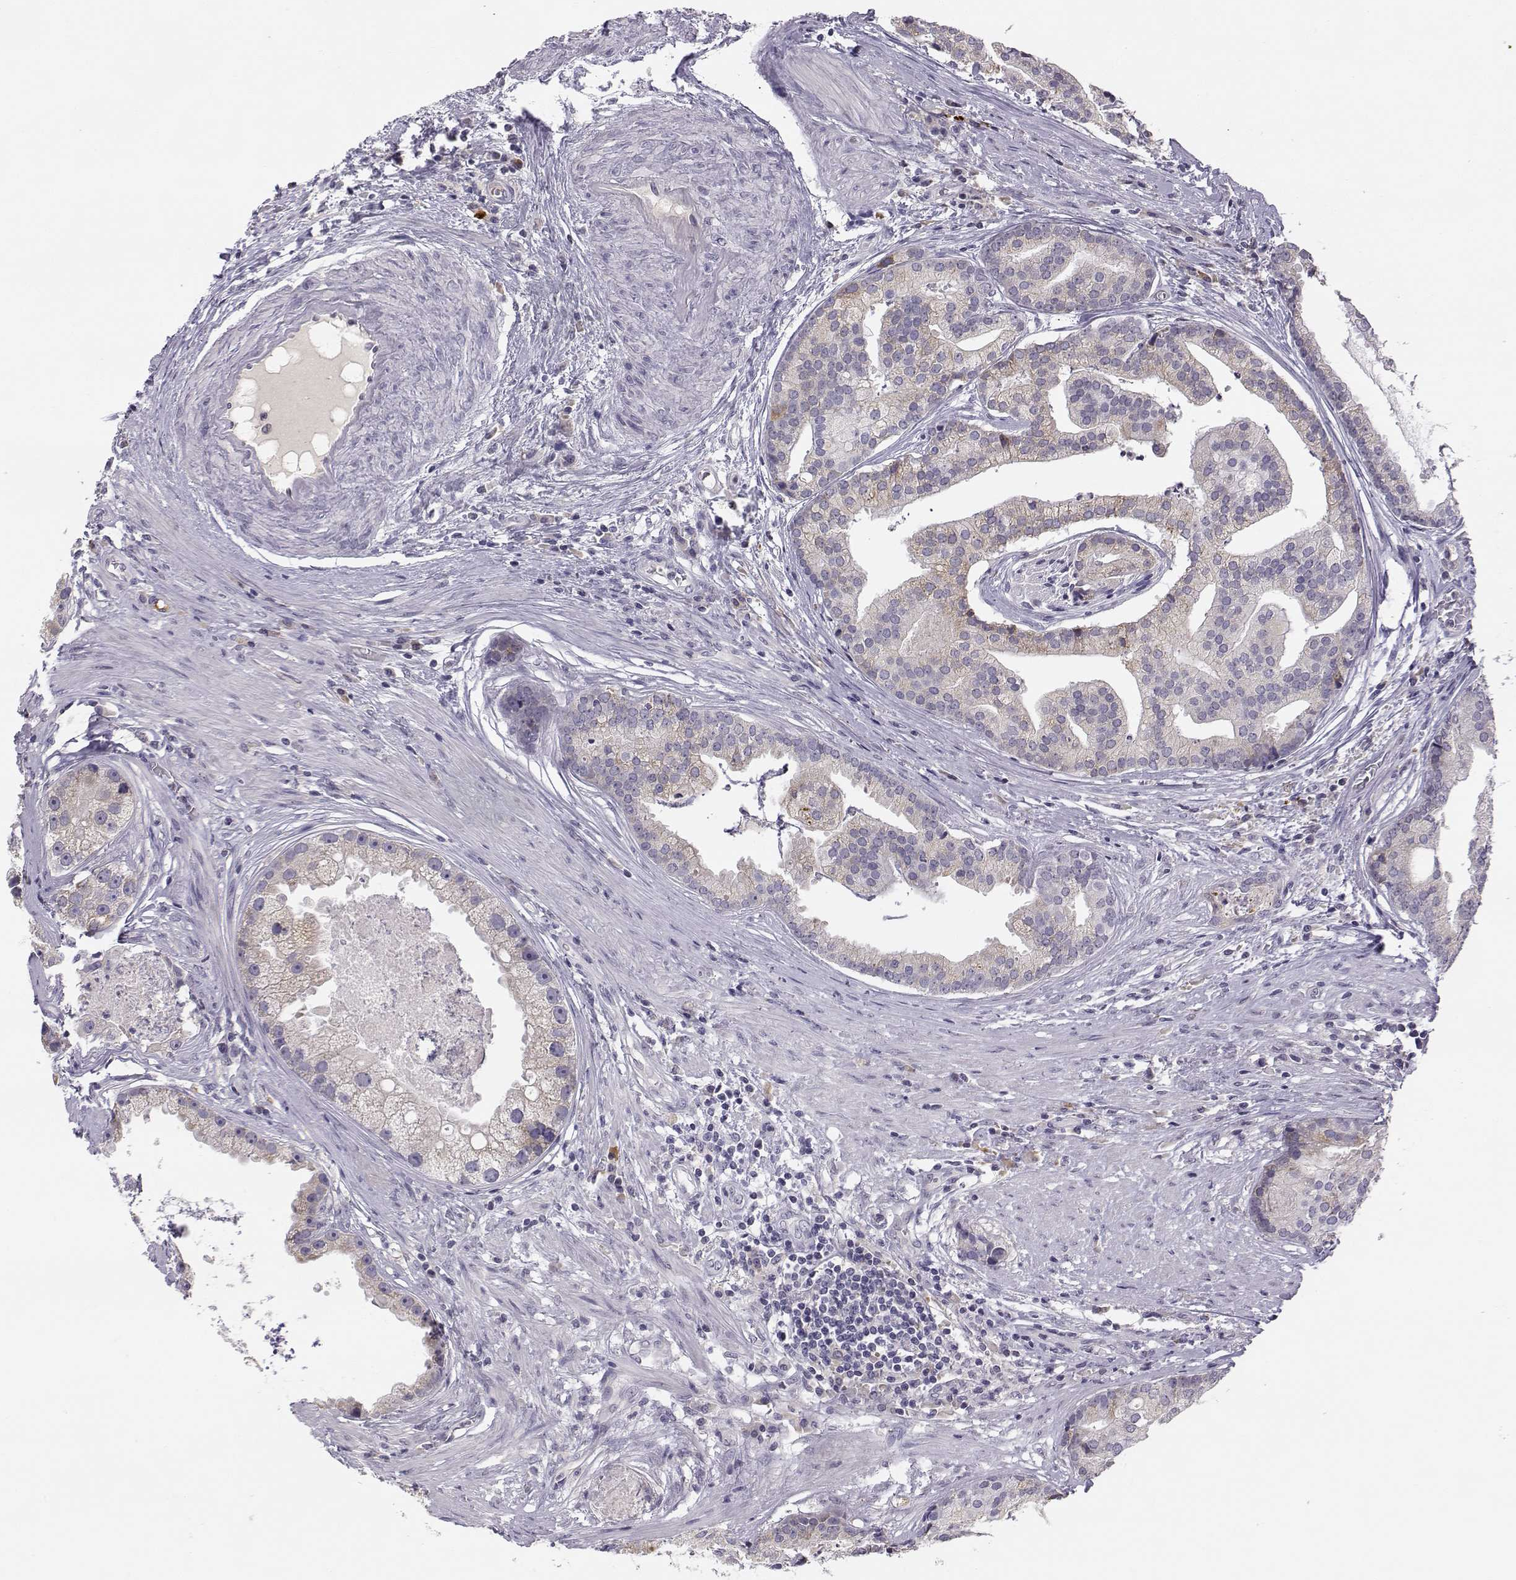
{"staining": {"intensity": "weak", "quantity": "25%-75%", "location": "cytoplasmic/membranous"}, "tissue": "prostate cancer", "cell_type": "Tumor cells", "image_type": "cancer", "snomed": [{"axis": "morphology", "description": "Adenocarcinoma, NOS"}, {"axis": "topography", "description": "Prostate and seminal vesicle, NOS"}, {"axis": "topography", "description": "Prostate"}], "caption": "Prostate cancer stained with IHC shows weak cytoplasmic/membranous staining in about 25%-75% of tumor cells. (DAB IHC, brown staining for protein, blue staining for nuclei).", "gene": "ACSL6", "patient": {"sex": "male", "age": 44}}